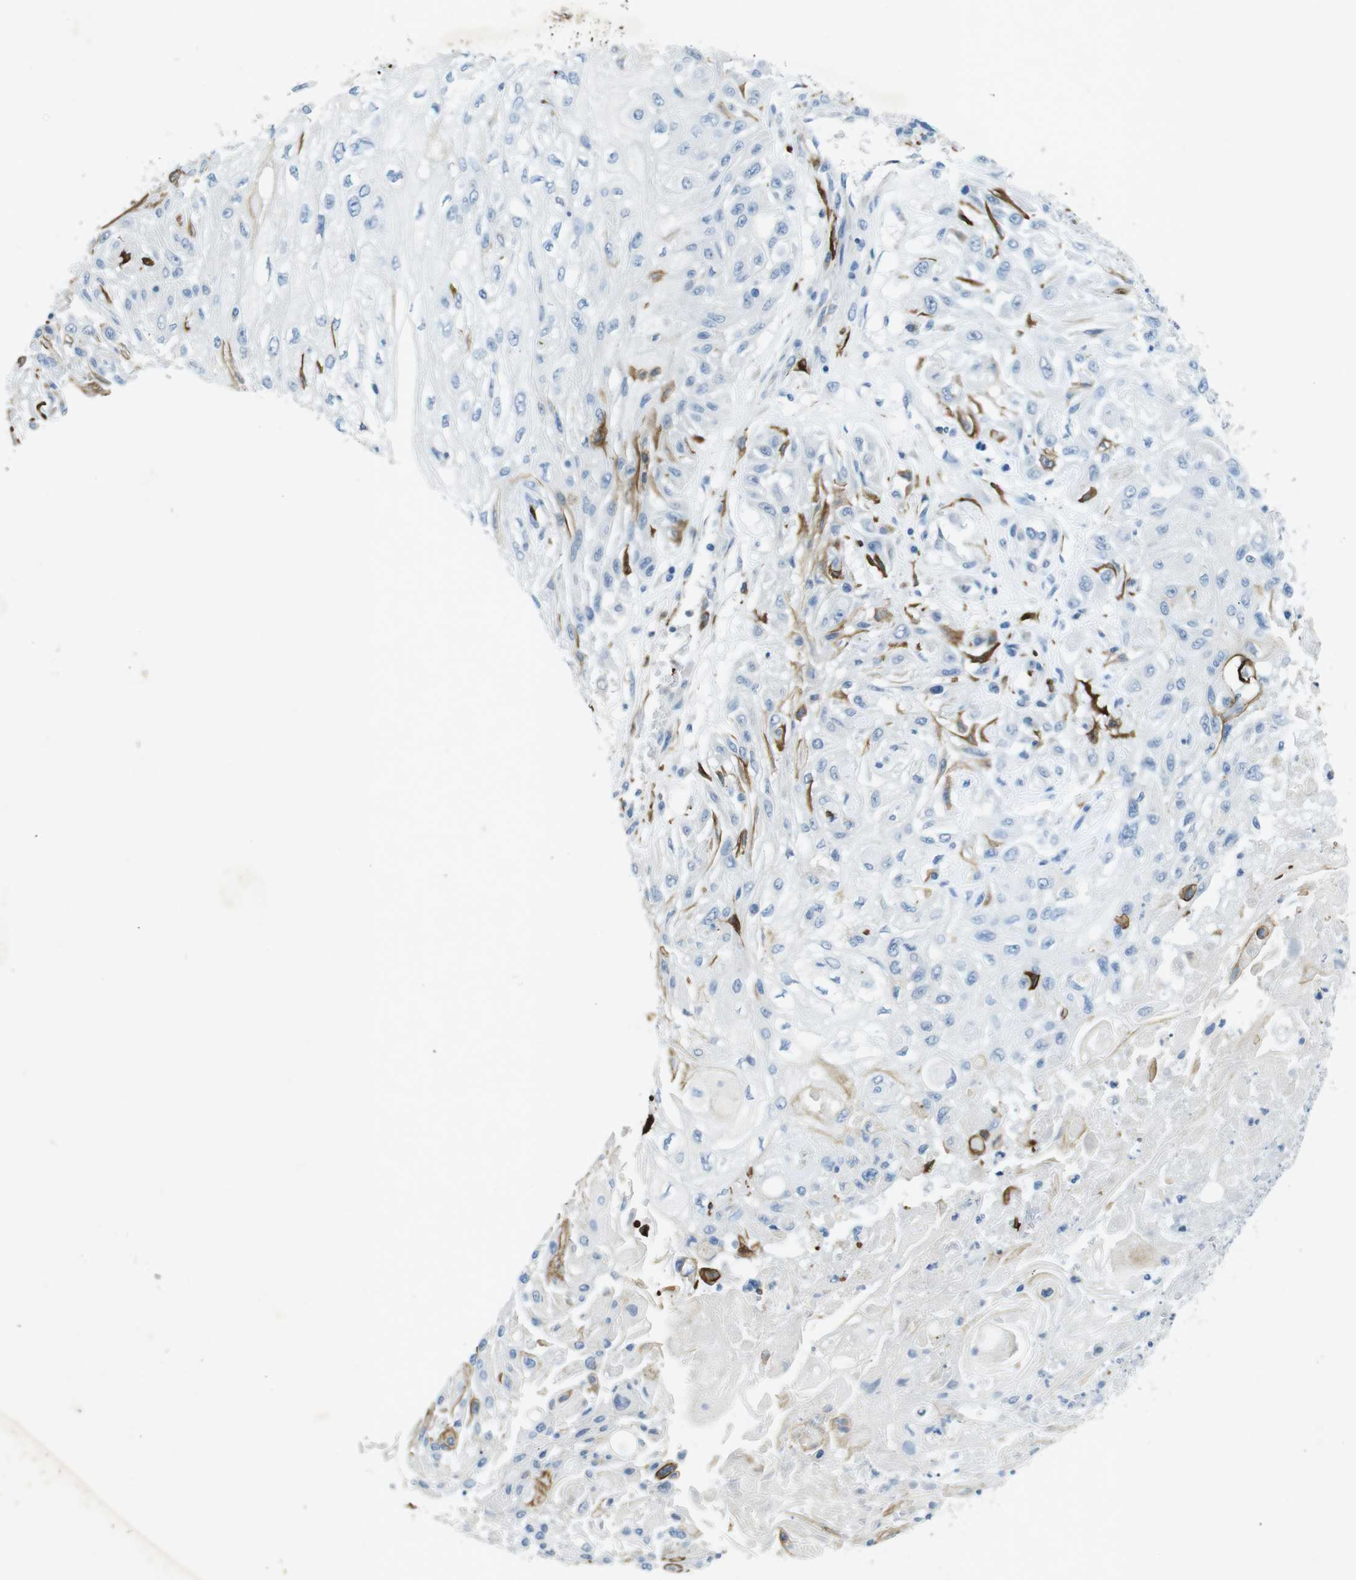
{"staining": {"intensity": "negative", "quantity": "none", "location": "none"}, "tissue": "skin cancer", "cell_type": "Tumor cells", "image_type": "cancer", "snomed": [{"axis": "morphology", "description": "Squamous cell carcinoma, NOS"}, {"axis": "topography", "description": "Skin"}], "caption": "This histopathology image is of skin cancer (squamous cell carcinoma) stained with immunohistochemistry (IHC) to label a protein in brown with the nuclei are counter-stained blue. There is no expression in tumor cells.", "gene": "CD320", "patient": {"sex": "male", "age": 75}}